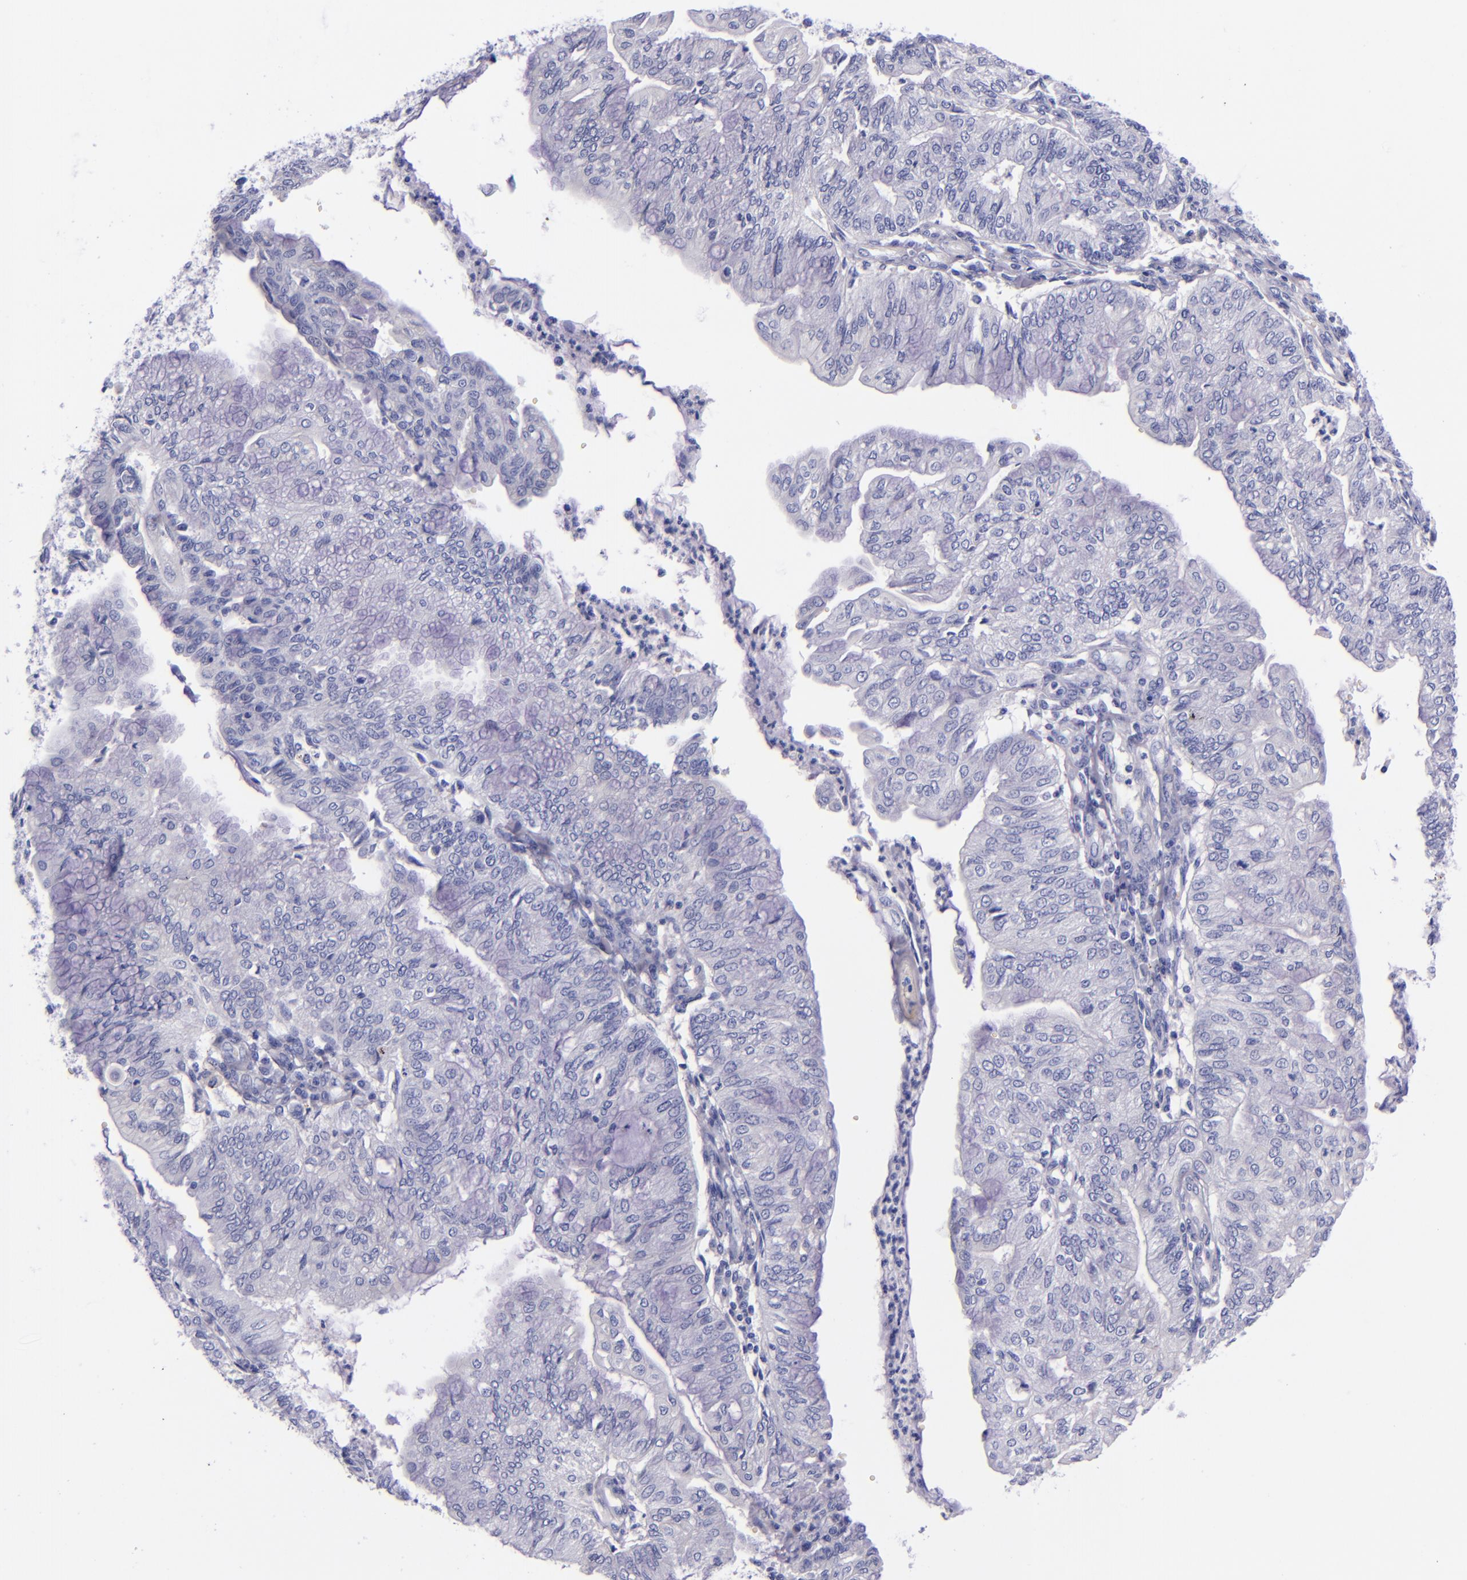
{"staining": {"intensity": "negative", "quantity": "none", "location": "none"}, "tissue": "endometrial cancer", "cell_type": "Tumor cells", "image_type": "cancer", "snomed": [{"axis": "morphology", "description": "Adenocarcinoma, NOS"}, {"axis": "topography", "description": "Endometrium"}], "caption": "Tumor cells show no significant protein positivity in endometrial cancer.", "gene": "LAG3", "patient": {"sex": "female", "age": 59}}